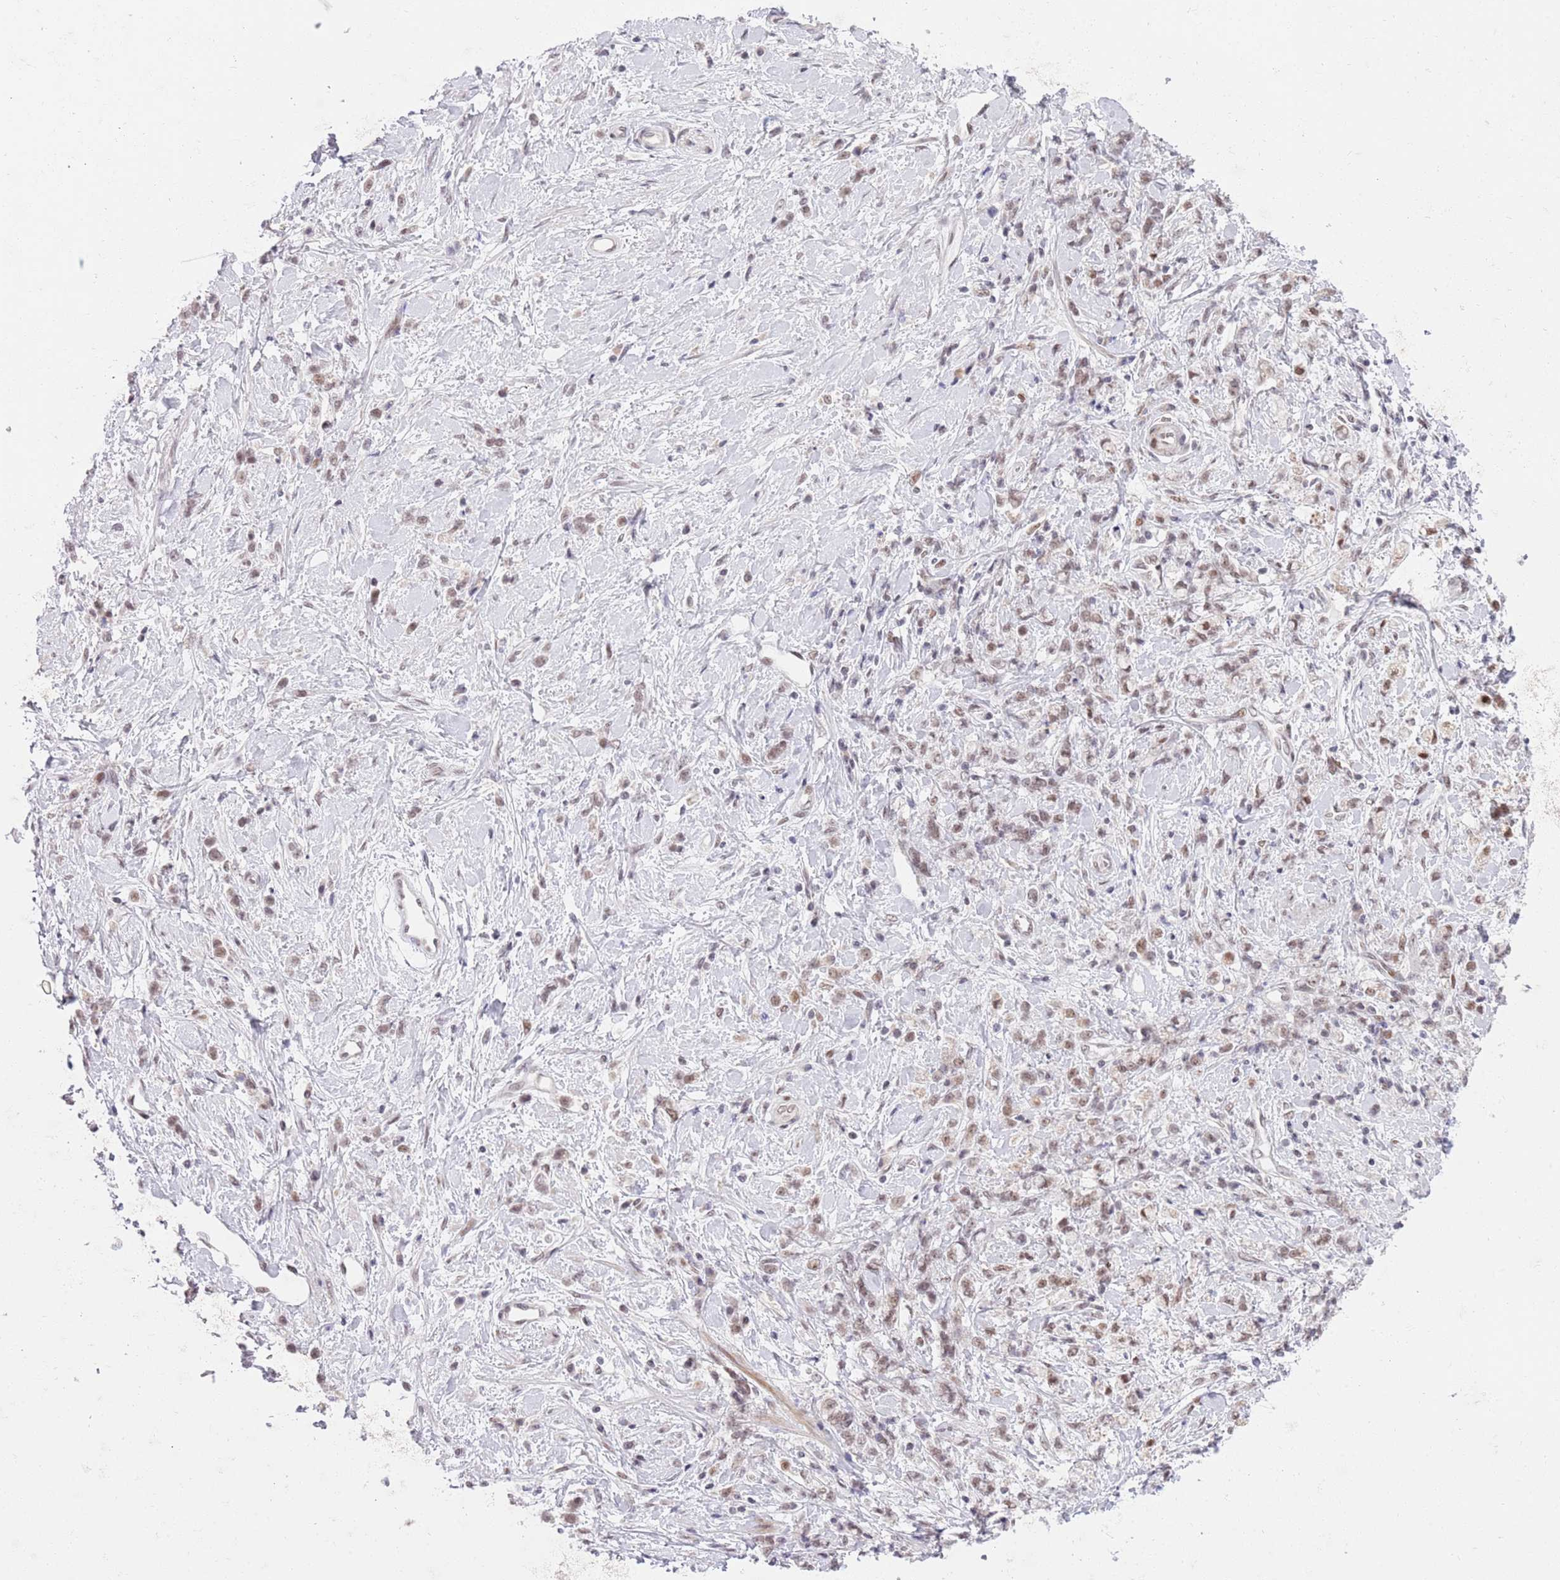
{"staining": {"intensity": "weak", "quantity": ">75%", "location": "nuclear"}, "tissue": "stomach cancer", "cell_type": "Tumor cells", "image_type": "cancer", "snomed": [{"axis": "morphology", "description": "Adenocarcinoma, NOS"}, {"axis": "topography", "description": "Stomach"}], "caption": "Tumor cells reveal low levels of weak nuclear staining in about >75% of cells in stomach cancer.", "gene": "RFX1", "patient": {"sex": "female", "age": 60}}